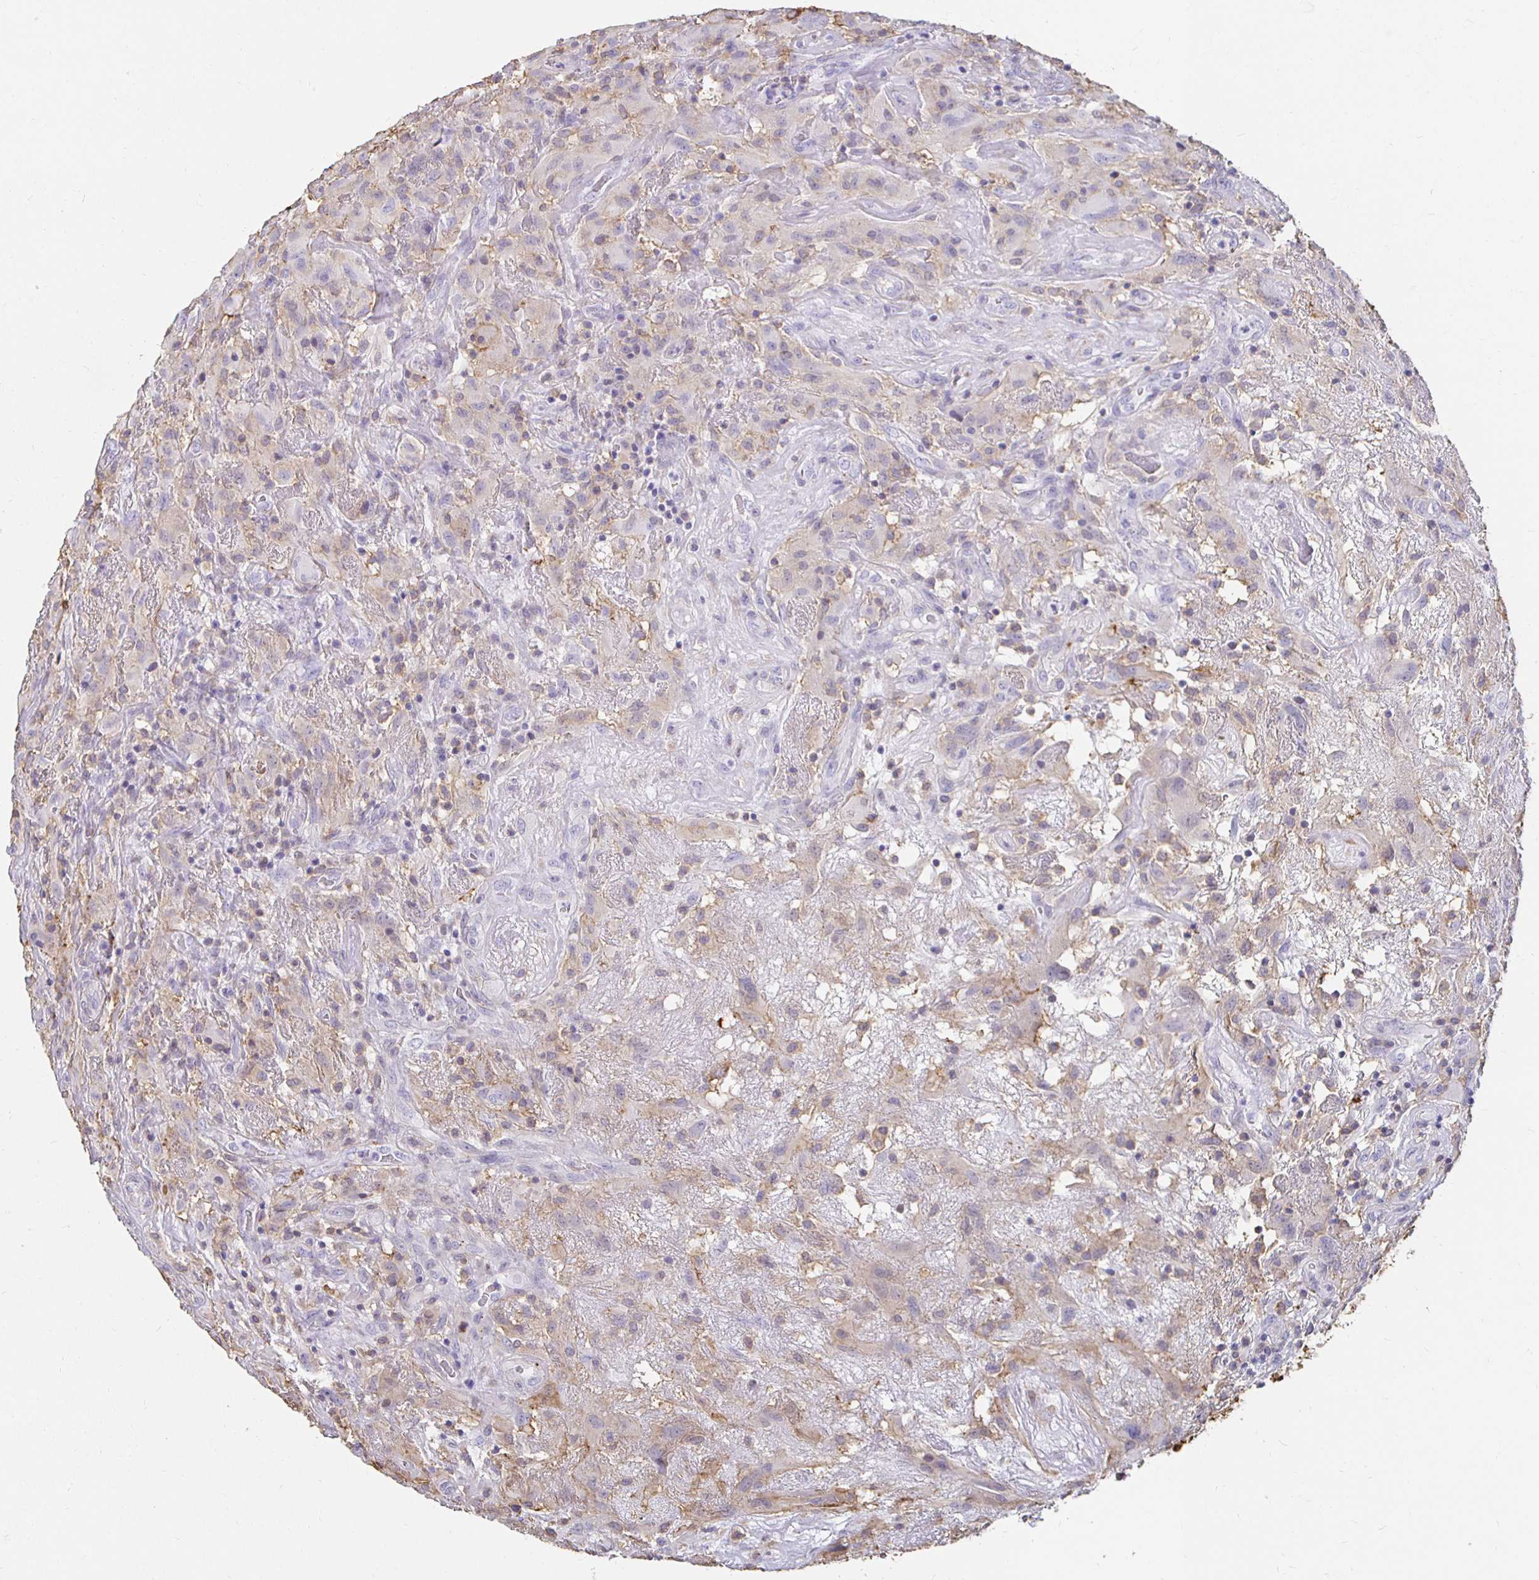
{"staining": {"intensity": "negative", "quantity": "none", "location": "none"}, "tissue": "glioma", "cell_type": "Tumor cells", "image_type": "cancer", "snomed": [{"axis": "morphology", "description": "Glioma, malignant, High grade"}, {"axis": "topography", "description": "Brain"}], "caption": "Immunohistochemistry (IHC) histopathology image of human malignant high-grade glioma stained for a protein (brown), which shows no staining in tumor cells. (Immunohistochemistry (IHC), brightfield microscopy, high magnification).", "gene": "TAS1R3", "patient": {"sex": "male", "age": 46}}